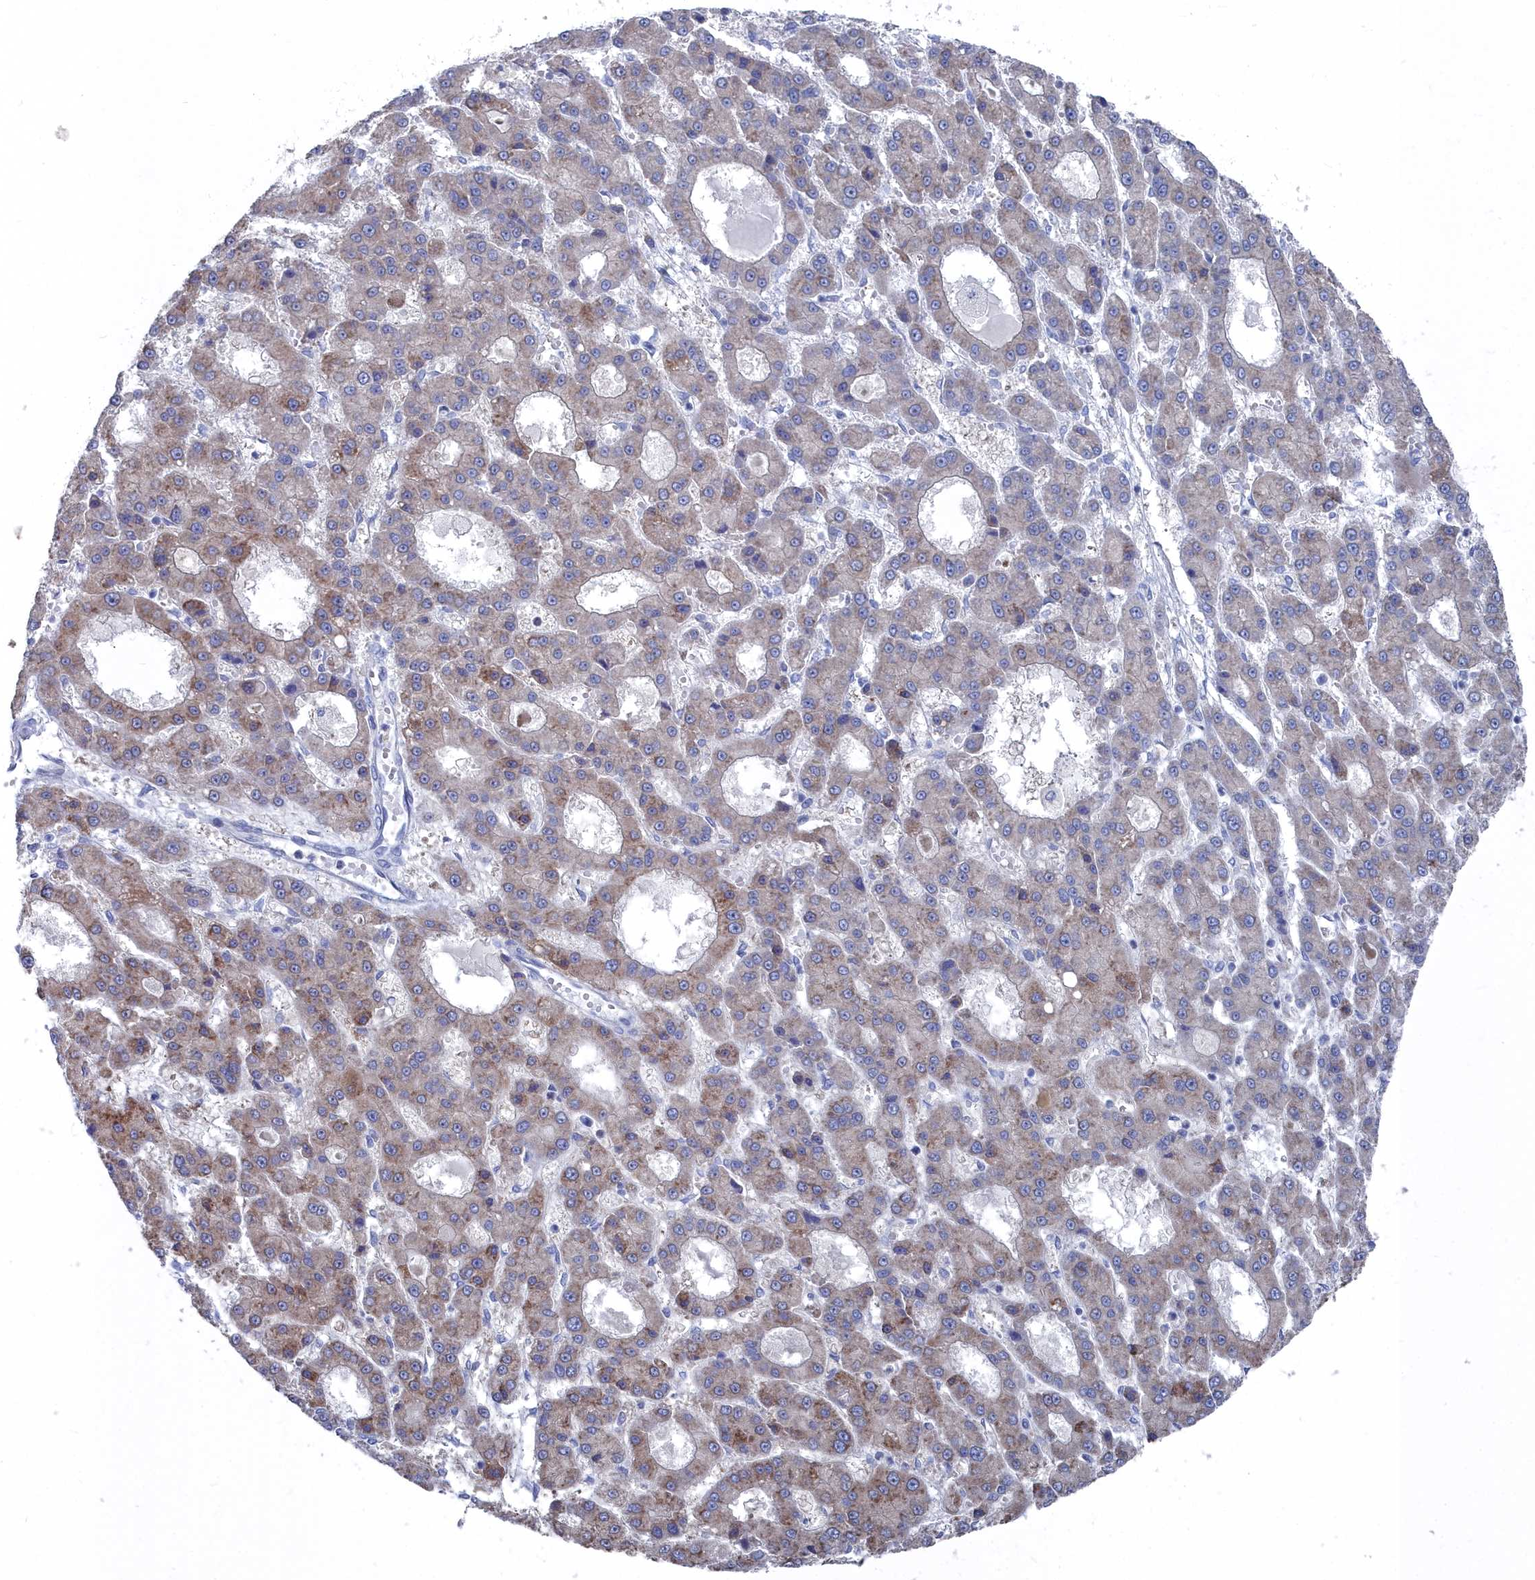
{"staining": {"intensity": "moderate", "quantity": "25%-75%", "location": "cytoplasmic/membranous"}, "tissue": "liver cancer", "cell_type": "Tumor cells", "image_type": "cancer", "snomed": [{"axis": "morphology", "description": "Carcinoma, Hepatocellular, NOS"}, {"axis": "topography", "description": "Liver"}], "caption": "The photomicrograph reveals immunohistochemical staining of liver cancer (hepatocellular carcinoma). There is moderate cytoplasmic/membranous positivity is appreciated in approximately 25%-75% of tumor cells.", "gene": "CCDC149", "patient": {"sex": "male", "age": 70}}